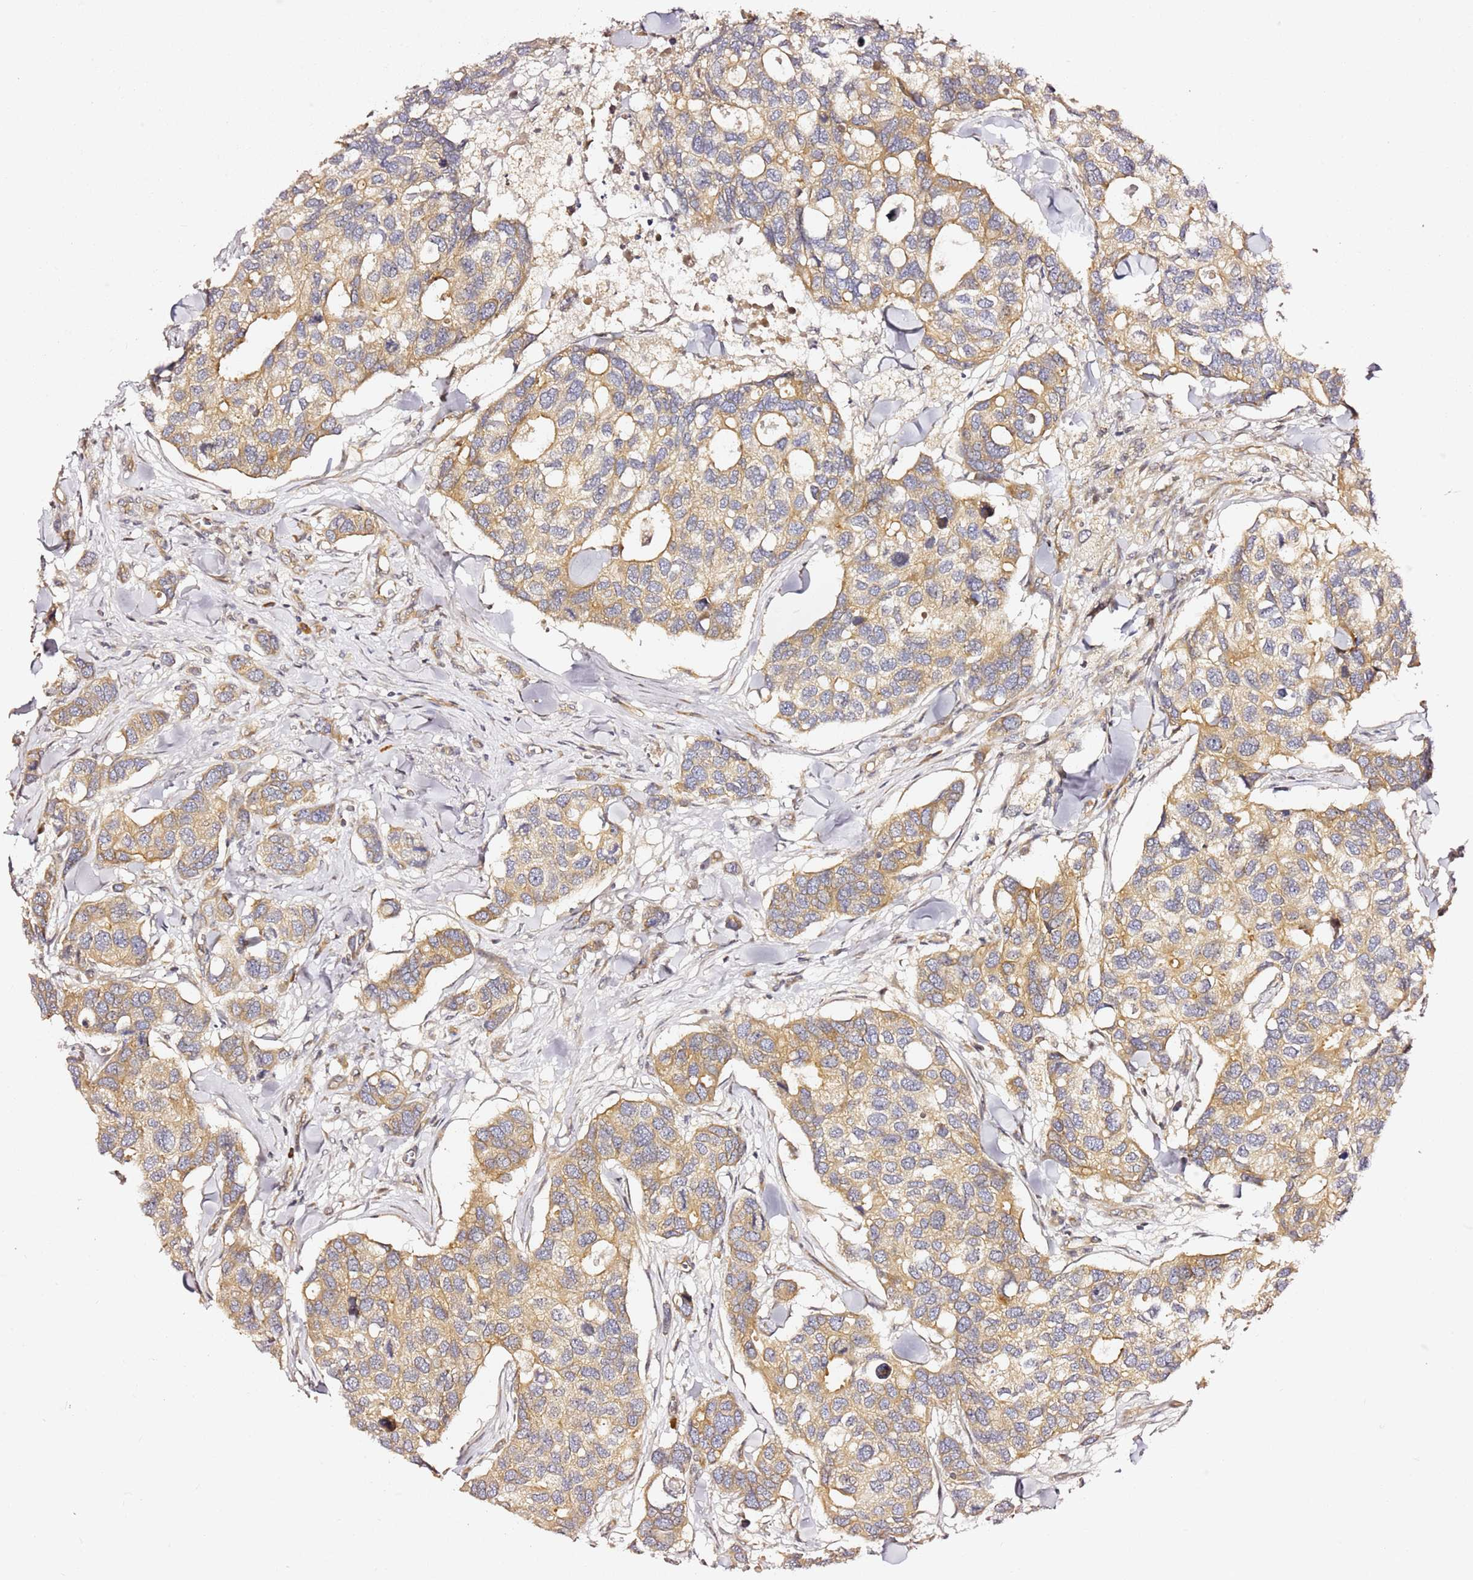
{"staining": {"intensity": "moderate", "quantity": ">75%", "location": "cytoplasmic/membranous"}, "tissue": "breast cancer", "cell_type": "Tumor cells", "image_type": "cancer", "snomed": [{"axis": "morphology", "description": "Duct carcinoma"}, {"axis": "topography", "description": "Breast"}], "caption": "Tumor cells show medium levels of moderate cytoplasmic/membranous expression in approximately >75% of cells in breast cancer (invasive ductal carcinoma).", "gene": "OSBPL2", "patient": {"sex": "female", "age": 83}}